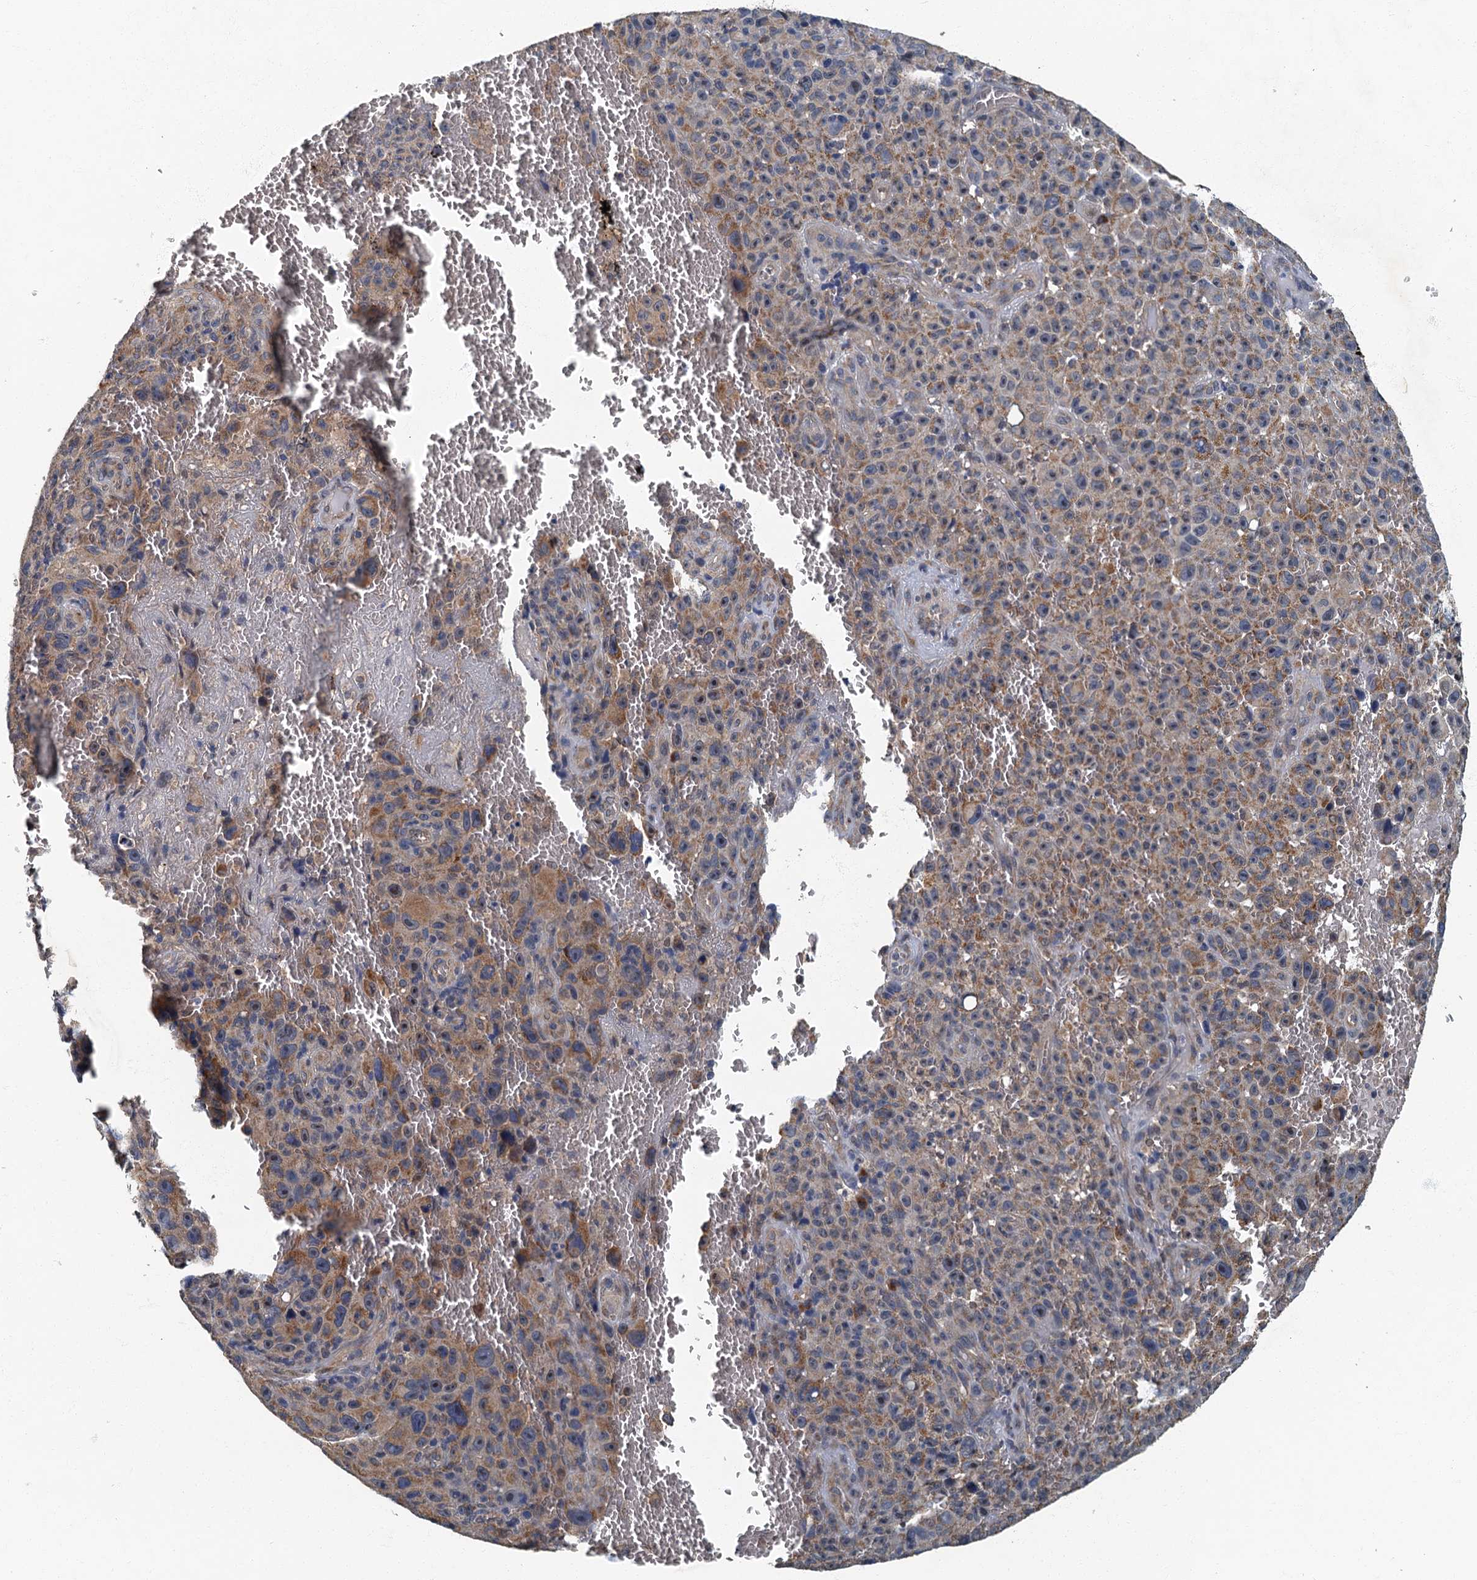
{"staining": {"intensity": "weak", "quantity": "25%-75%", "location": "cytoplasmic/membranous"}, "tissue": "melanoma", "cell_type": "Tumor cells", "image_type": "cancer", "snomed": [{"axis": "morphology", "description": "Malignant melanoma, NOS"}, {"axis": "topography", "description": "Skin"}], "caption": "The histopathology image shows staining of melanoma, revealing weak cytoplasmic/membranous protein positivity (brown color) within tumor cells.", "gene": "DDX49", "patient": {"sex": "female", "age": 82}}